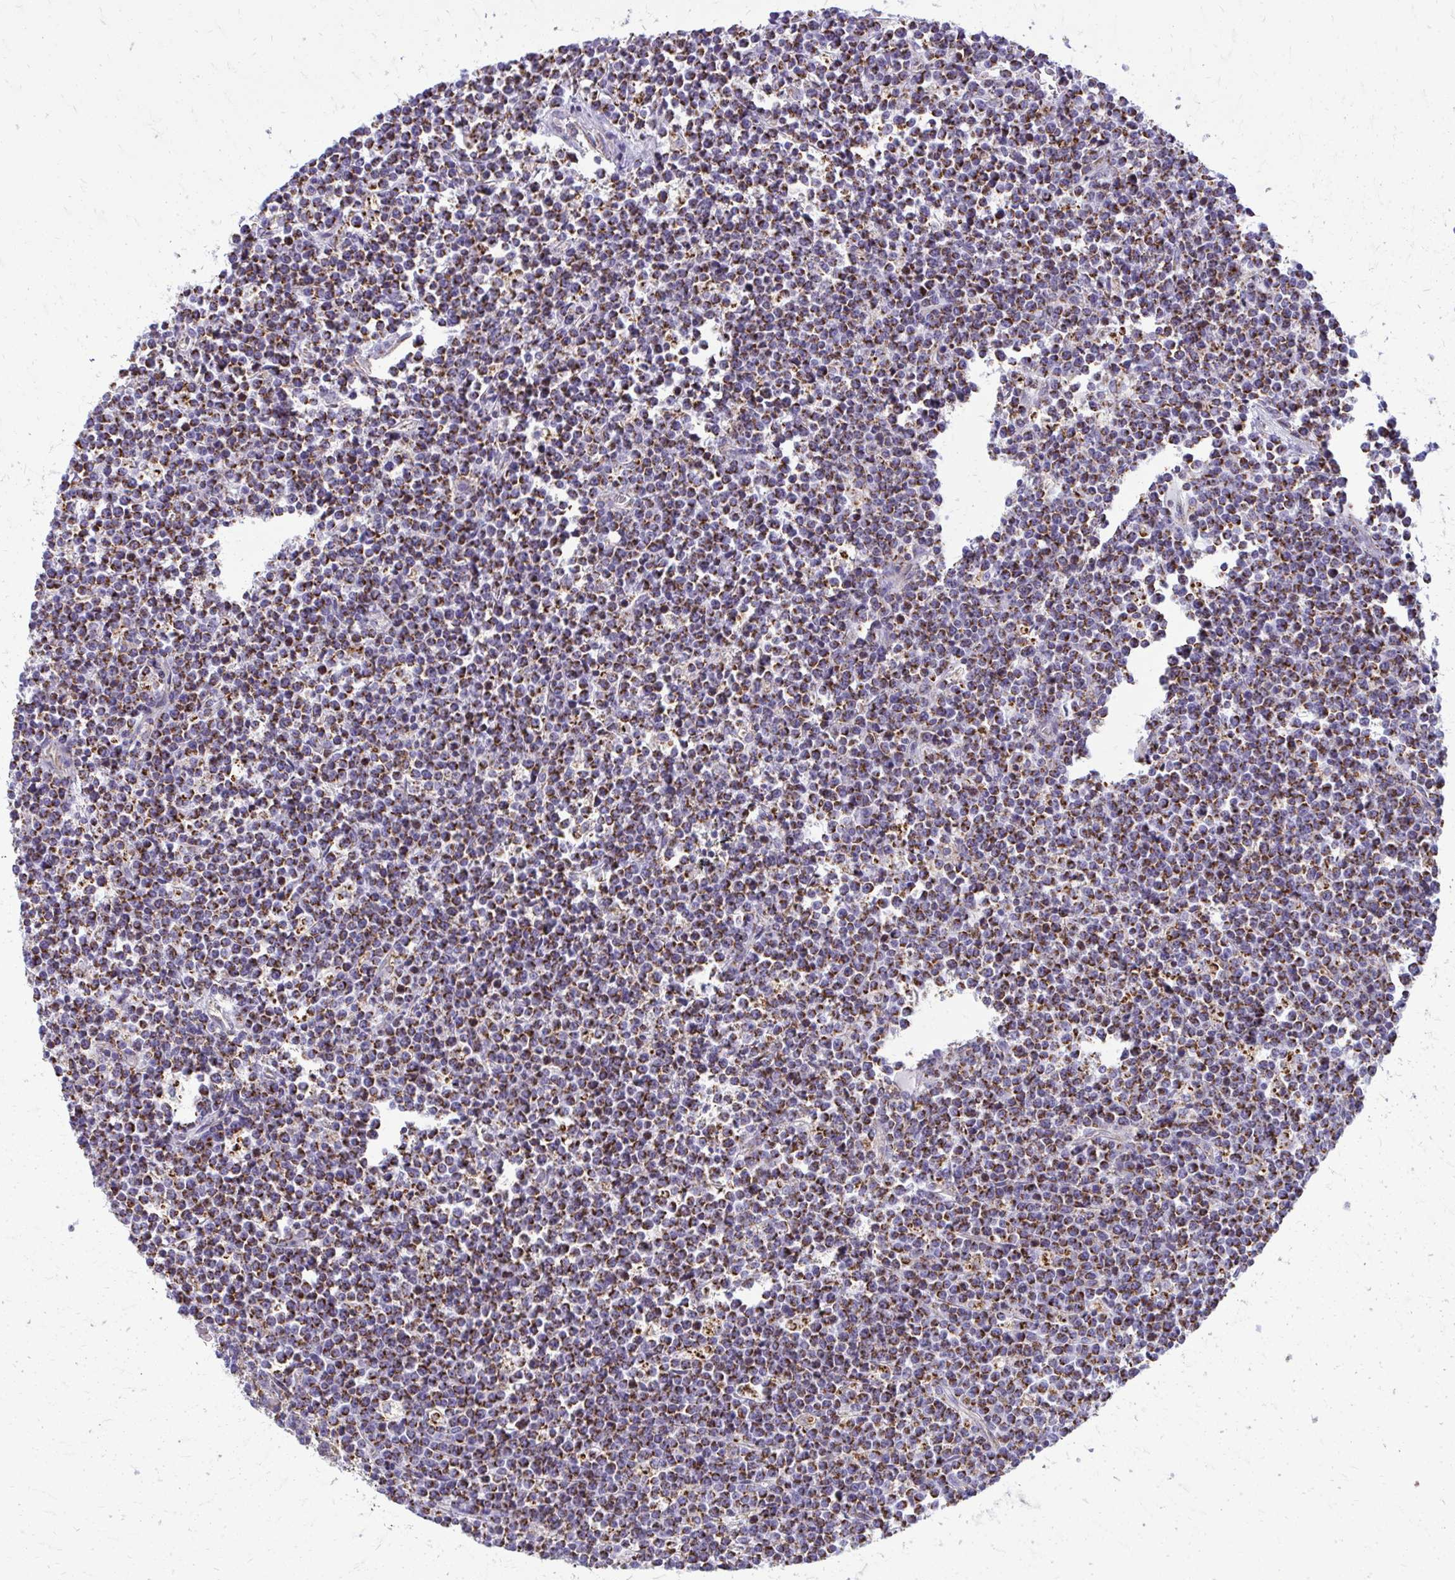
{"staining": {"intensity": "strong", "quantity": ">75%", "location": "cytoplasmic/membranous"}, "tissue": "lymphoma", "cell_type": "Tumor cells", "image_type": "cancer", "snomed": [{"axis": "morphology", "description": "Malignant lymphoma, non-Hodgkin's type, High grade"}, {"axis": "topography", "description": "Ovary"}], "caption": "Human lymphoma stained for a protein (brown) displays strong cytoplasmic/membranous positive expression in about >75% of tumor cells.", "gene": "IFIT1", "patient": {"sex": "female", "age": 56}}